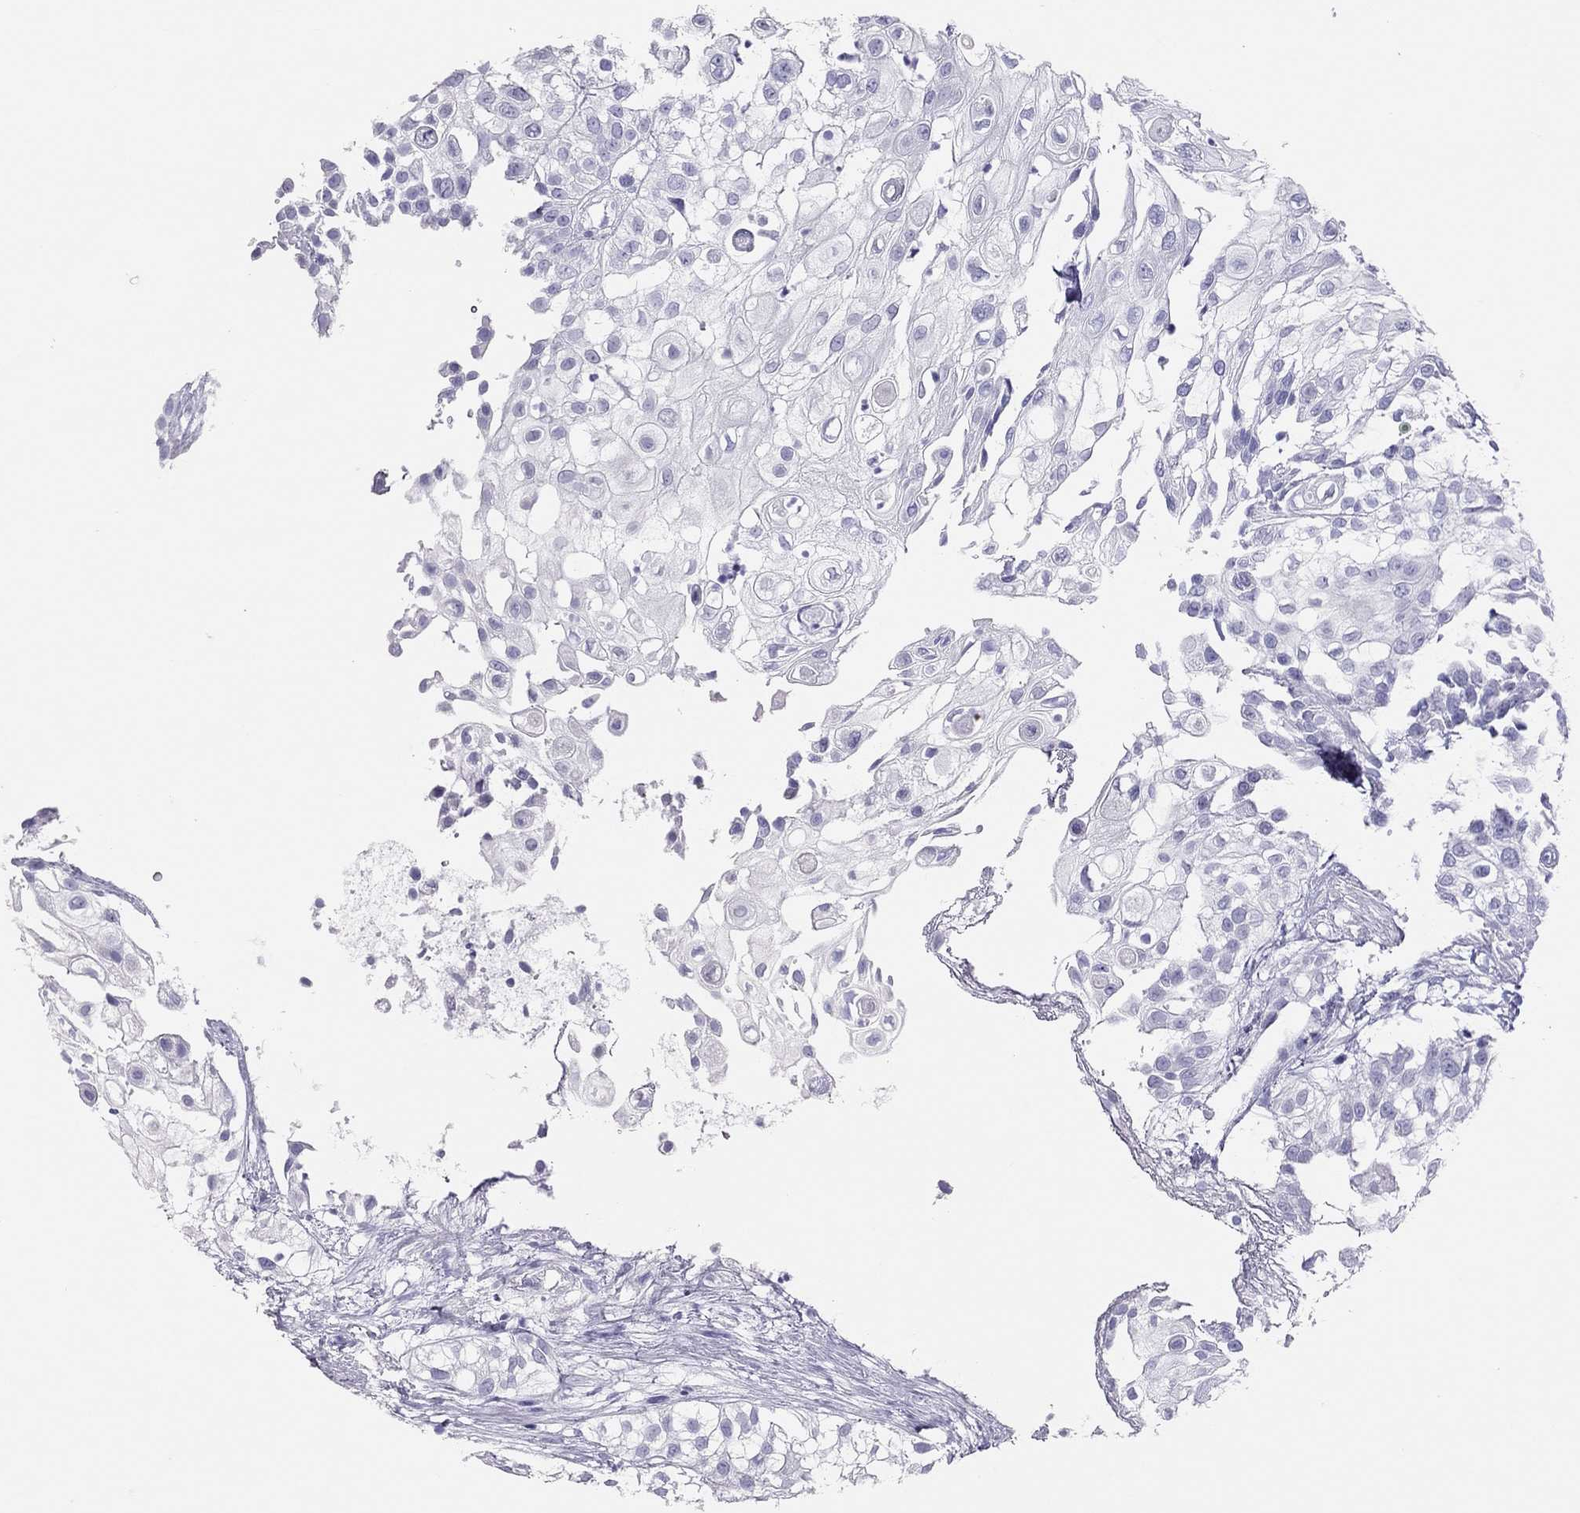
{"staining": {"intensity": "negative", "quantity": "none", "location": "none"}, "tissue": "urothelial cancer", "cell_type": "Tumor cells", "image_type": "cancer", "snomed": [{"axis": "morphology", "description": "Urothelial carcinoma, High grade"}, {"axis": "topography", "description": "Urinary bladder"}], "caption": "High magnification brightfield microscopy of urothelial cancer stained with DAB (3,3'-diaminobenzidine) (brown) and counterstained with hematoxylin (blue): tumor cells show no significant staining.", "gene": "TSHB", "patient": {"sex": "female", "age": 79}}